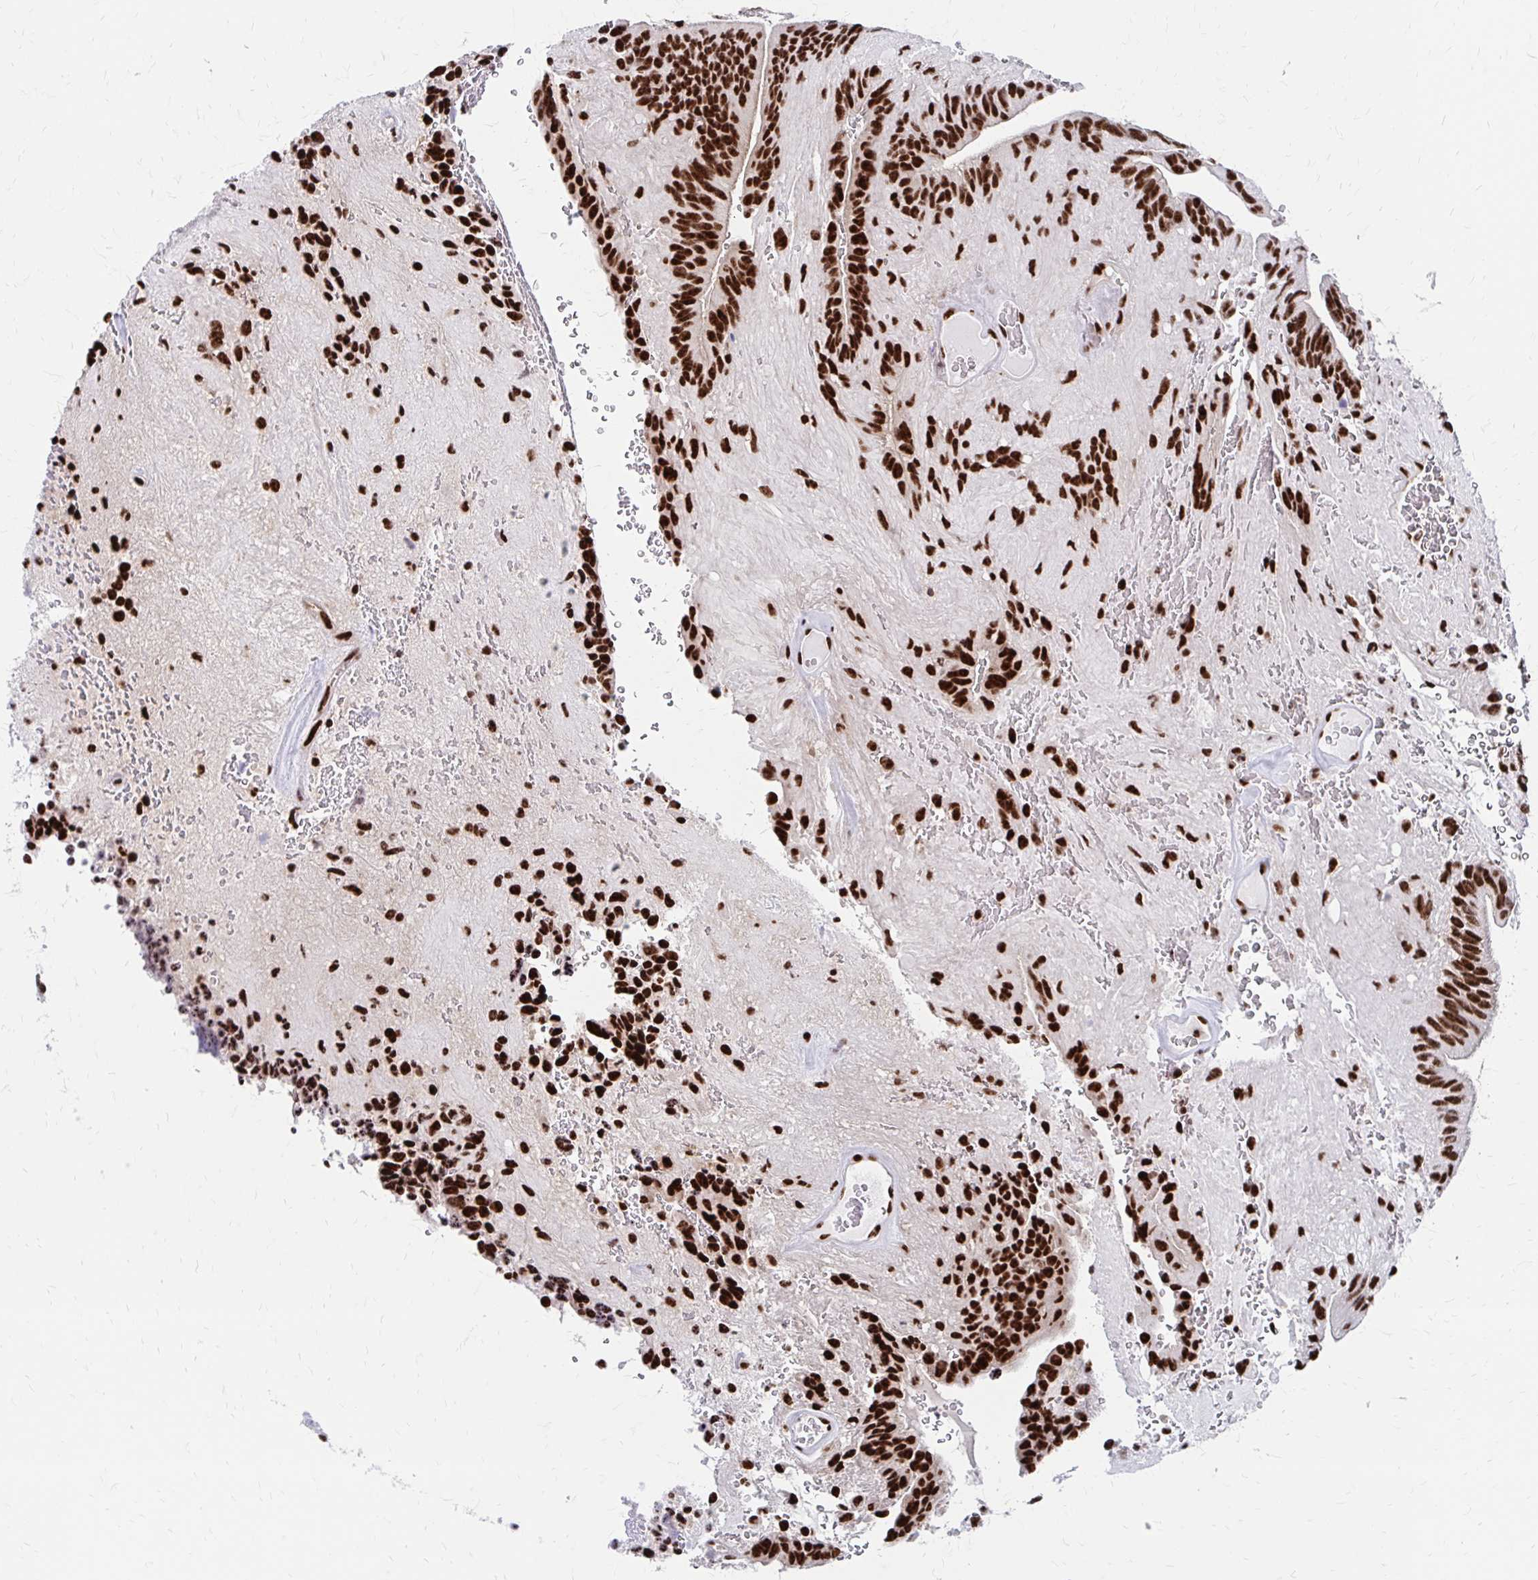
{"staining": {"intensity": "strong", "quantity": ">75%", "location": "nuclear"}, "tissue": "glioma", "cell_type": "Tumor cells", "image_type": "cancer", "snomed": [{"axis": "morphology", "description": "Glioma, malignant, Low grade"}, {"axis": "topography", "description": "Brain"}], "caption": "Immunohistochemistry staining of glioma, which exhibits high levels of strong nuclear expression in approximately >75% of tumor cells indicating strong nuclear protein expression. The staining was performed using DAB (brown) for protein detection and nuclei were counterstained in hematoxylin (blue).", "gene": "CNKSR3", "patient": {"sex": "male", "age": 31}}